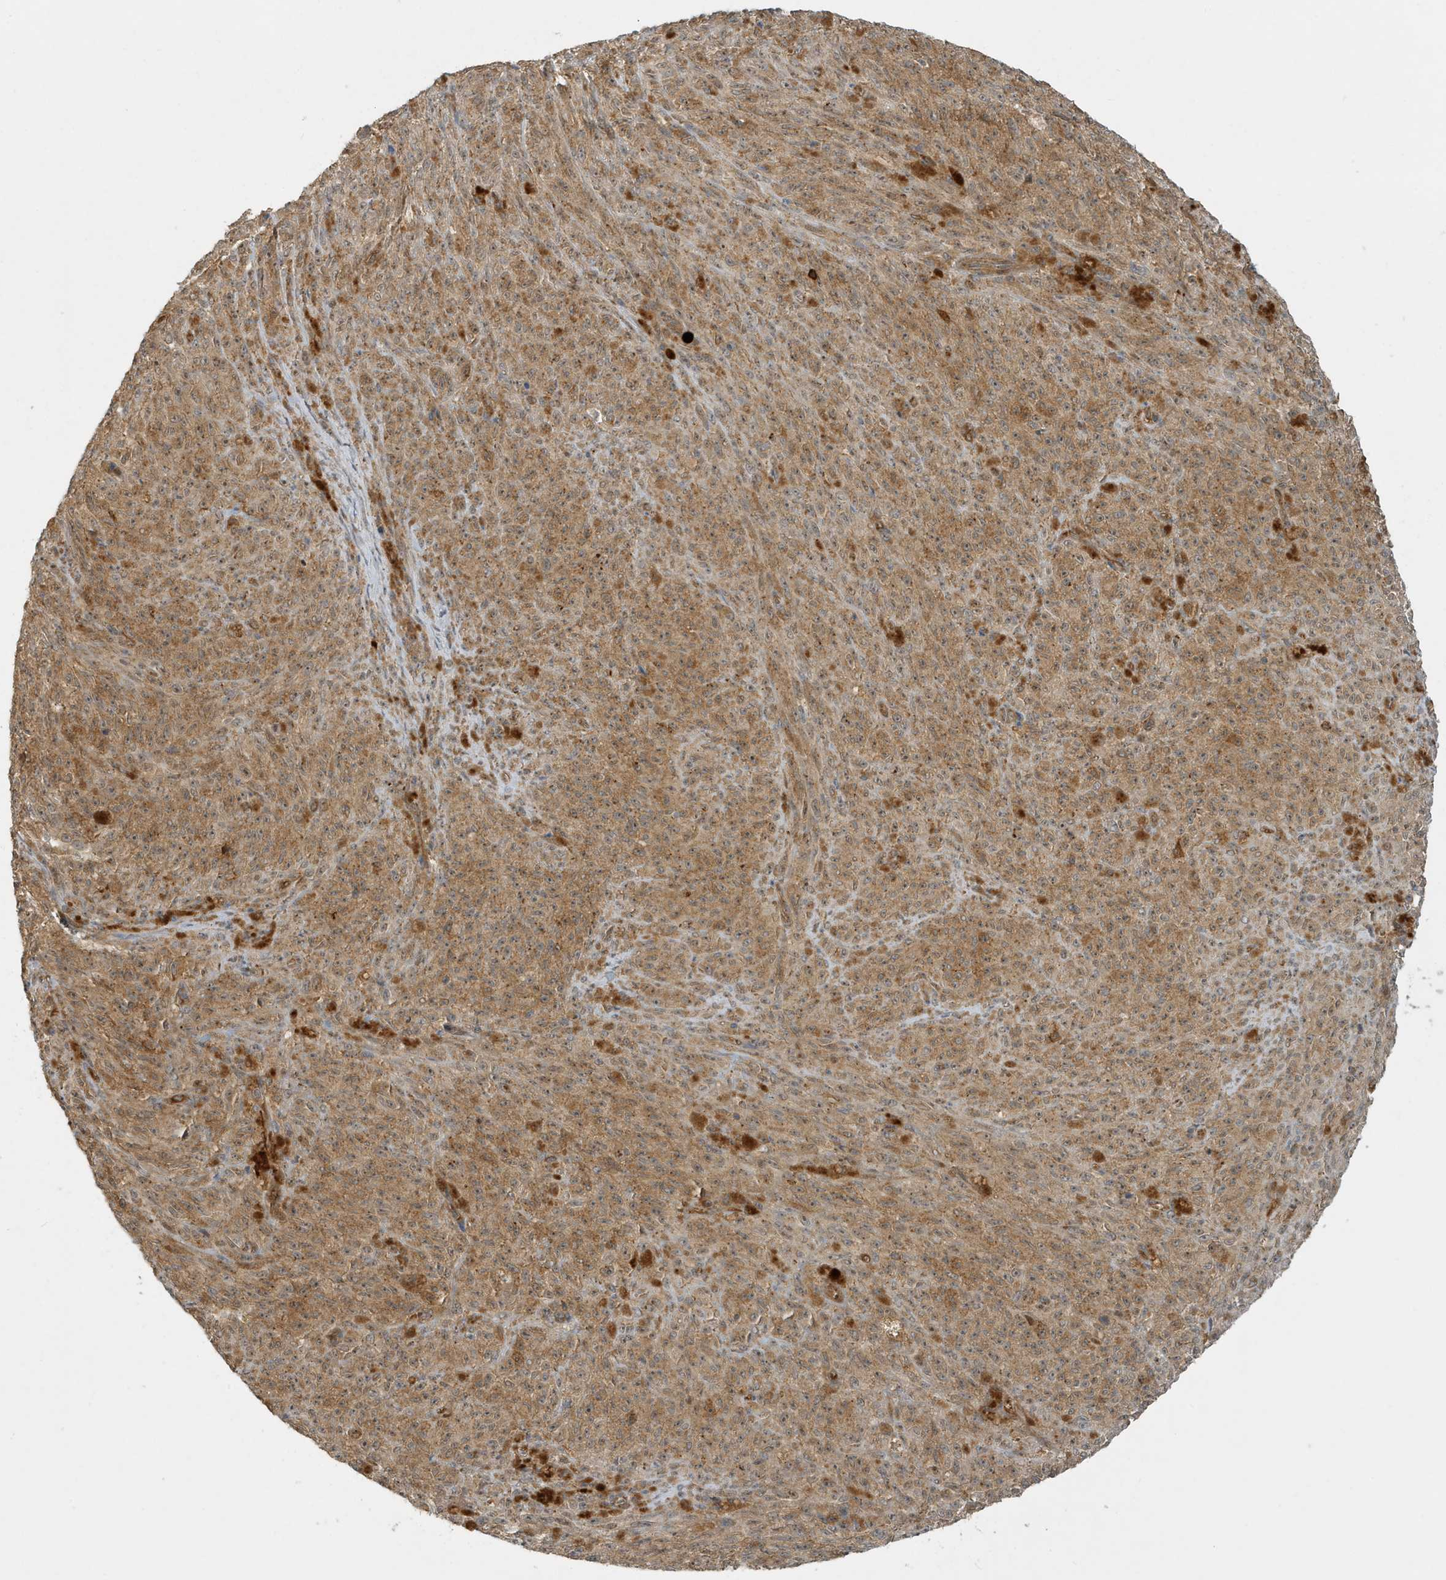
{"staining": {"intensity": "moderate", "quantity": ">75%", "location": "cytoplasmic/membranous"}, "tissue": "melanoma", "cell_type": "Tumor cells", "image_type": "cancer", "snomed": [{"axis": "morphology", "description": "Malignant melanoma, NOS"}, {"axis": "topography", "description": "Skin"}], "caption": "This photomicrograph exhibits melanoma stained with immunohistochemistry to label a protein in brown. The cytoplasmic/membranous of tumor cells show moderate positivity for the protein. Nuclei are counter-stained blue.", "gene": "FYCO1", "patient": {"sex": "female", "age": 82}}